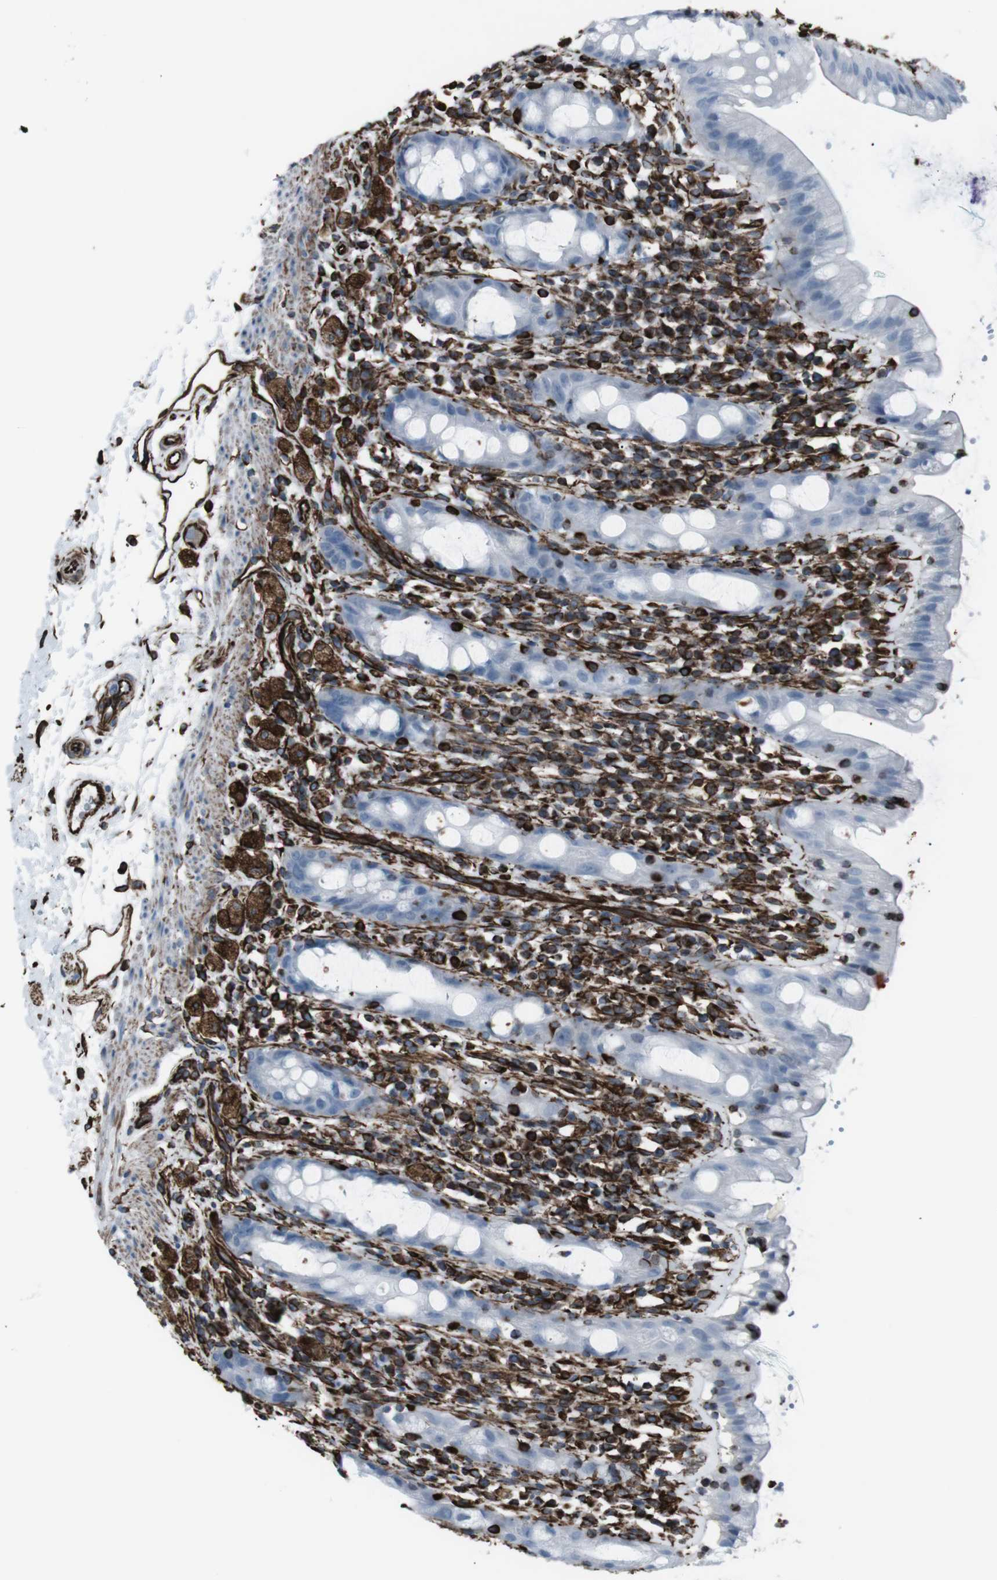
{"staining": {"intensity": "negative", "quantity": "none", "location": "none"}, "tissue": "rectum", "cell_type": "Glandular cells", "image_type": "normal", "snomed": [{"axis": "morphology", "description": "Normal tissue, NOS"}, {"axis": "topography", "description": "Rectum"}], "caption": "High magnification brightfield microscopy of normal rectum stained with DAB (3,3'-diaminobenzidine) (brown) and counterstained with hematoxylin (blue): glandular cells show no significant staining.", "gene": "ZDHHC6", "patient": {"sex": "male", "age": 44}}